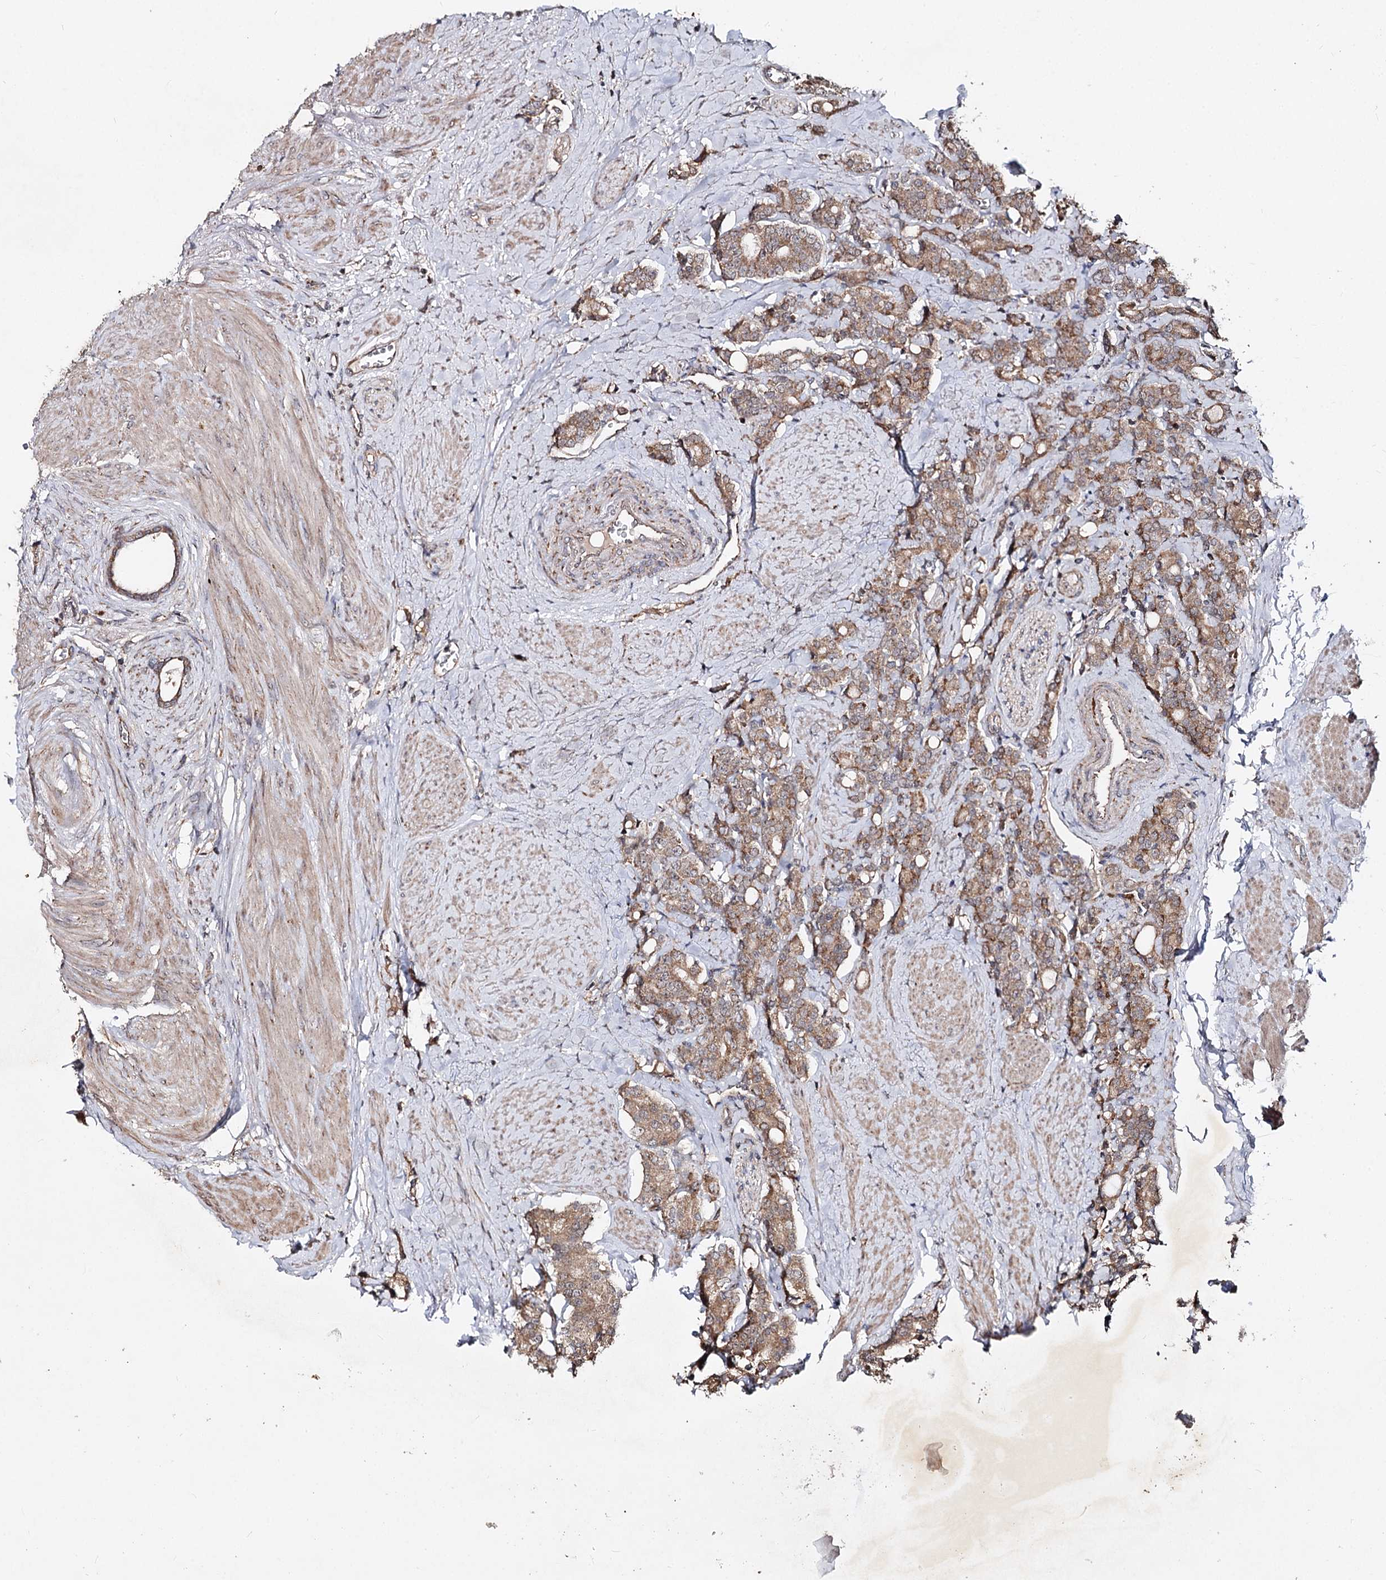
{"staining": {"intensity": "moderate", "quantity": ">75%", "location": "cytoplasmic/membranous"}, "tissue": "prostate cancer", "cell_type": "Tumor cells", "image_type": "cancer", "snomed": [{"axis": "morphology", "description": "Adenocarcinoma, High grade"}, {"axis": "topography", "description": "Prostate"}], "caption": "Prostate adenocarcinoma (high-grade) stained for a protein exhibits moderate cytoplasmic/membranous positivity in tumor cells. The protein of interest is shown in brown color, while the nuclei are stained blue.", "gene": "MINDY3", "patient": {"sex": "male", "age": 62}}